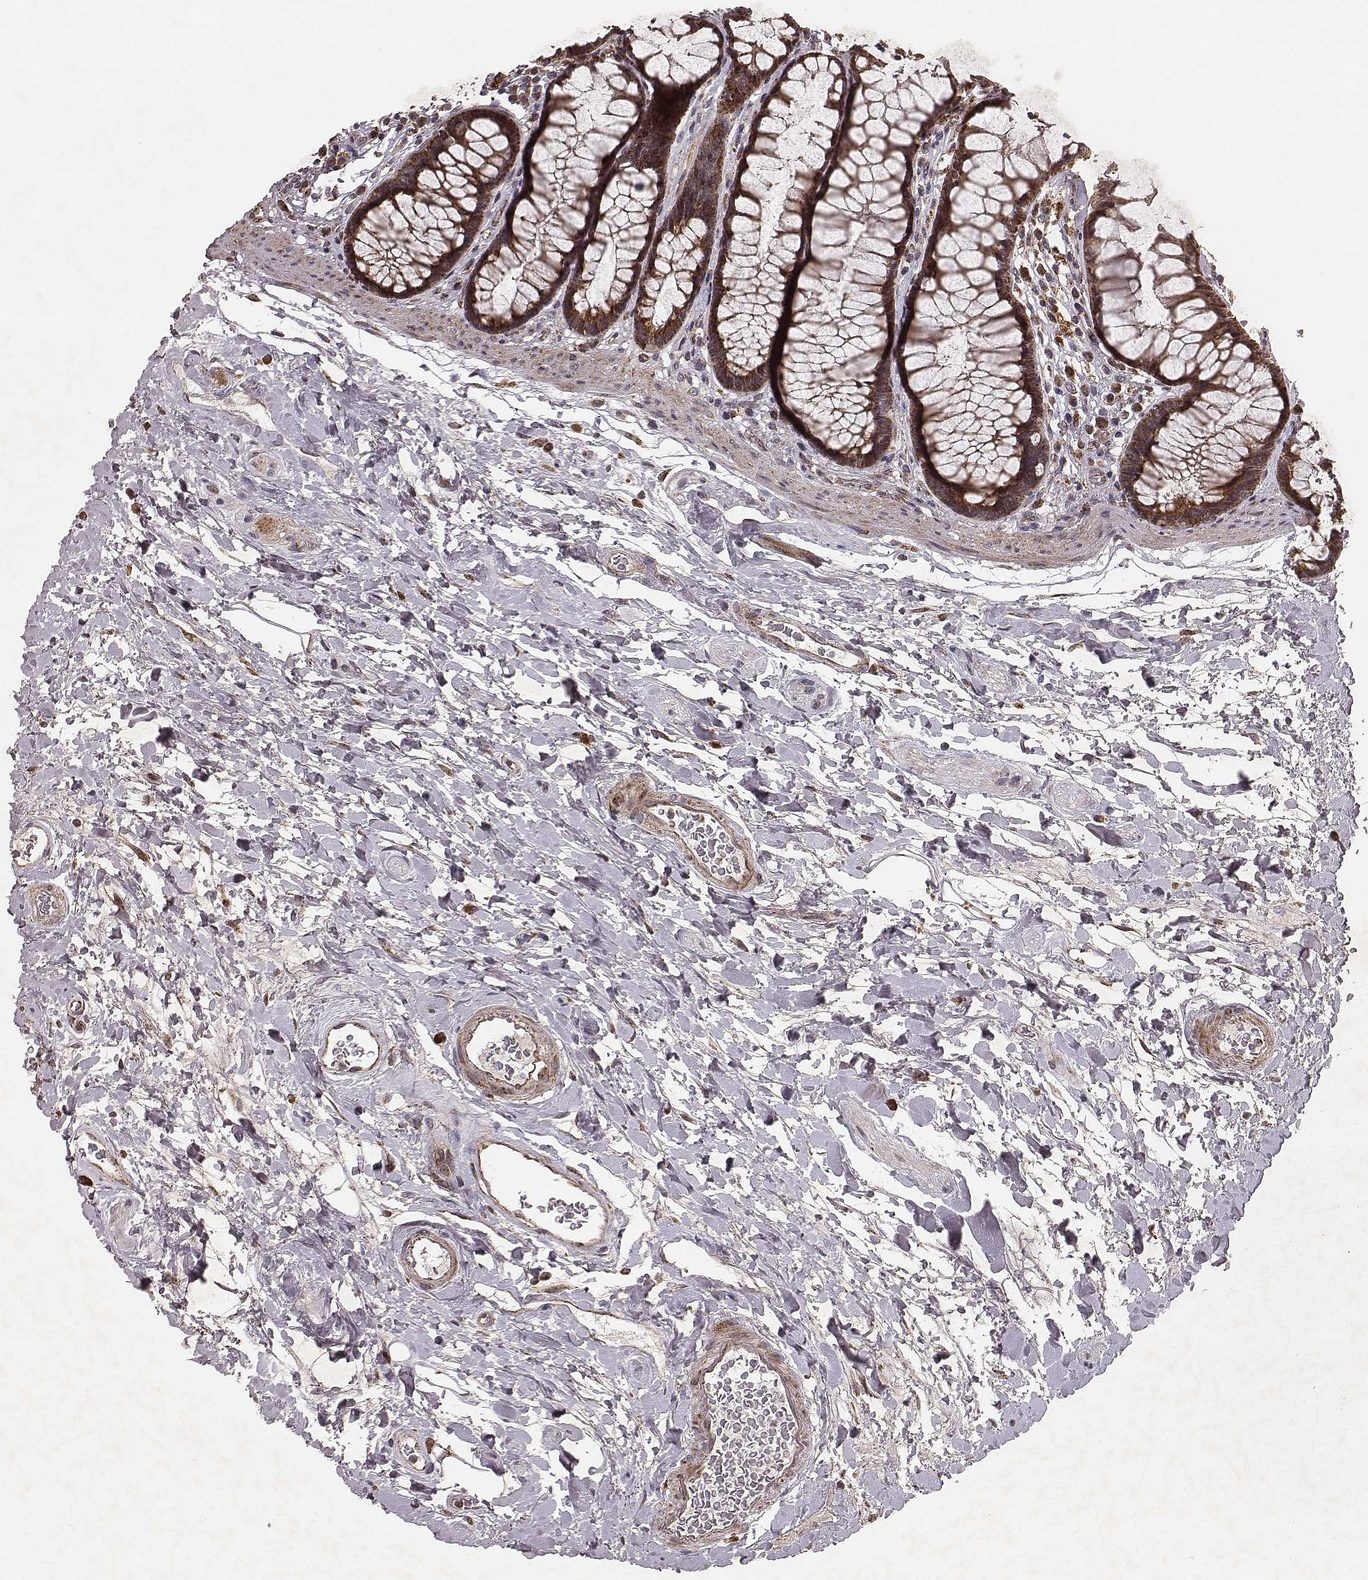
{"staining": {"intensity": "strong", "quantity": ">75%", "location": "cytoplasmic/membranous"}, "tissue": "rectum", "cell_type": "Glandular cells", "image_type": "normal", "snomed": [{"axis": "morphology", "description": "Normal tissue, NOS"}, {"axis": "topography", "description": "Rectum"}], "caption": "Rectum was stained to show a protein in brown. There is high levels of strong cytoplasmic/membranous positivity in about >75% of glandular cells. (DAB IHC with brightfield microscopy, high magnification).", "gene": "ZDHHC21", "patient": {"sex": "male", "age": 72}}